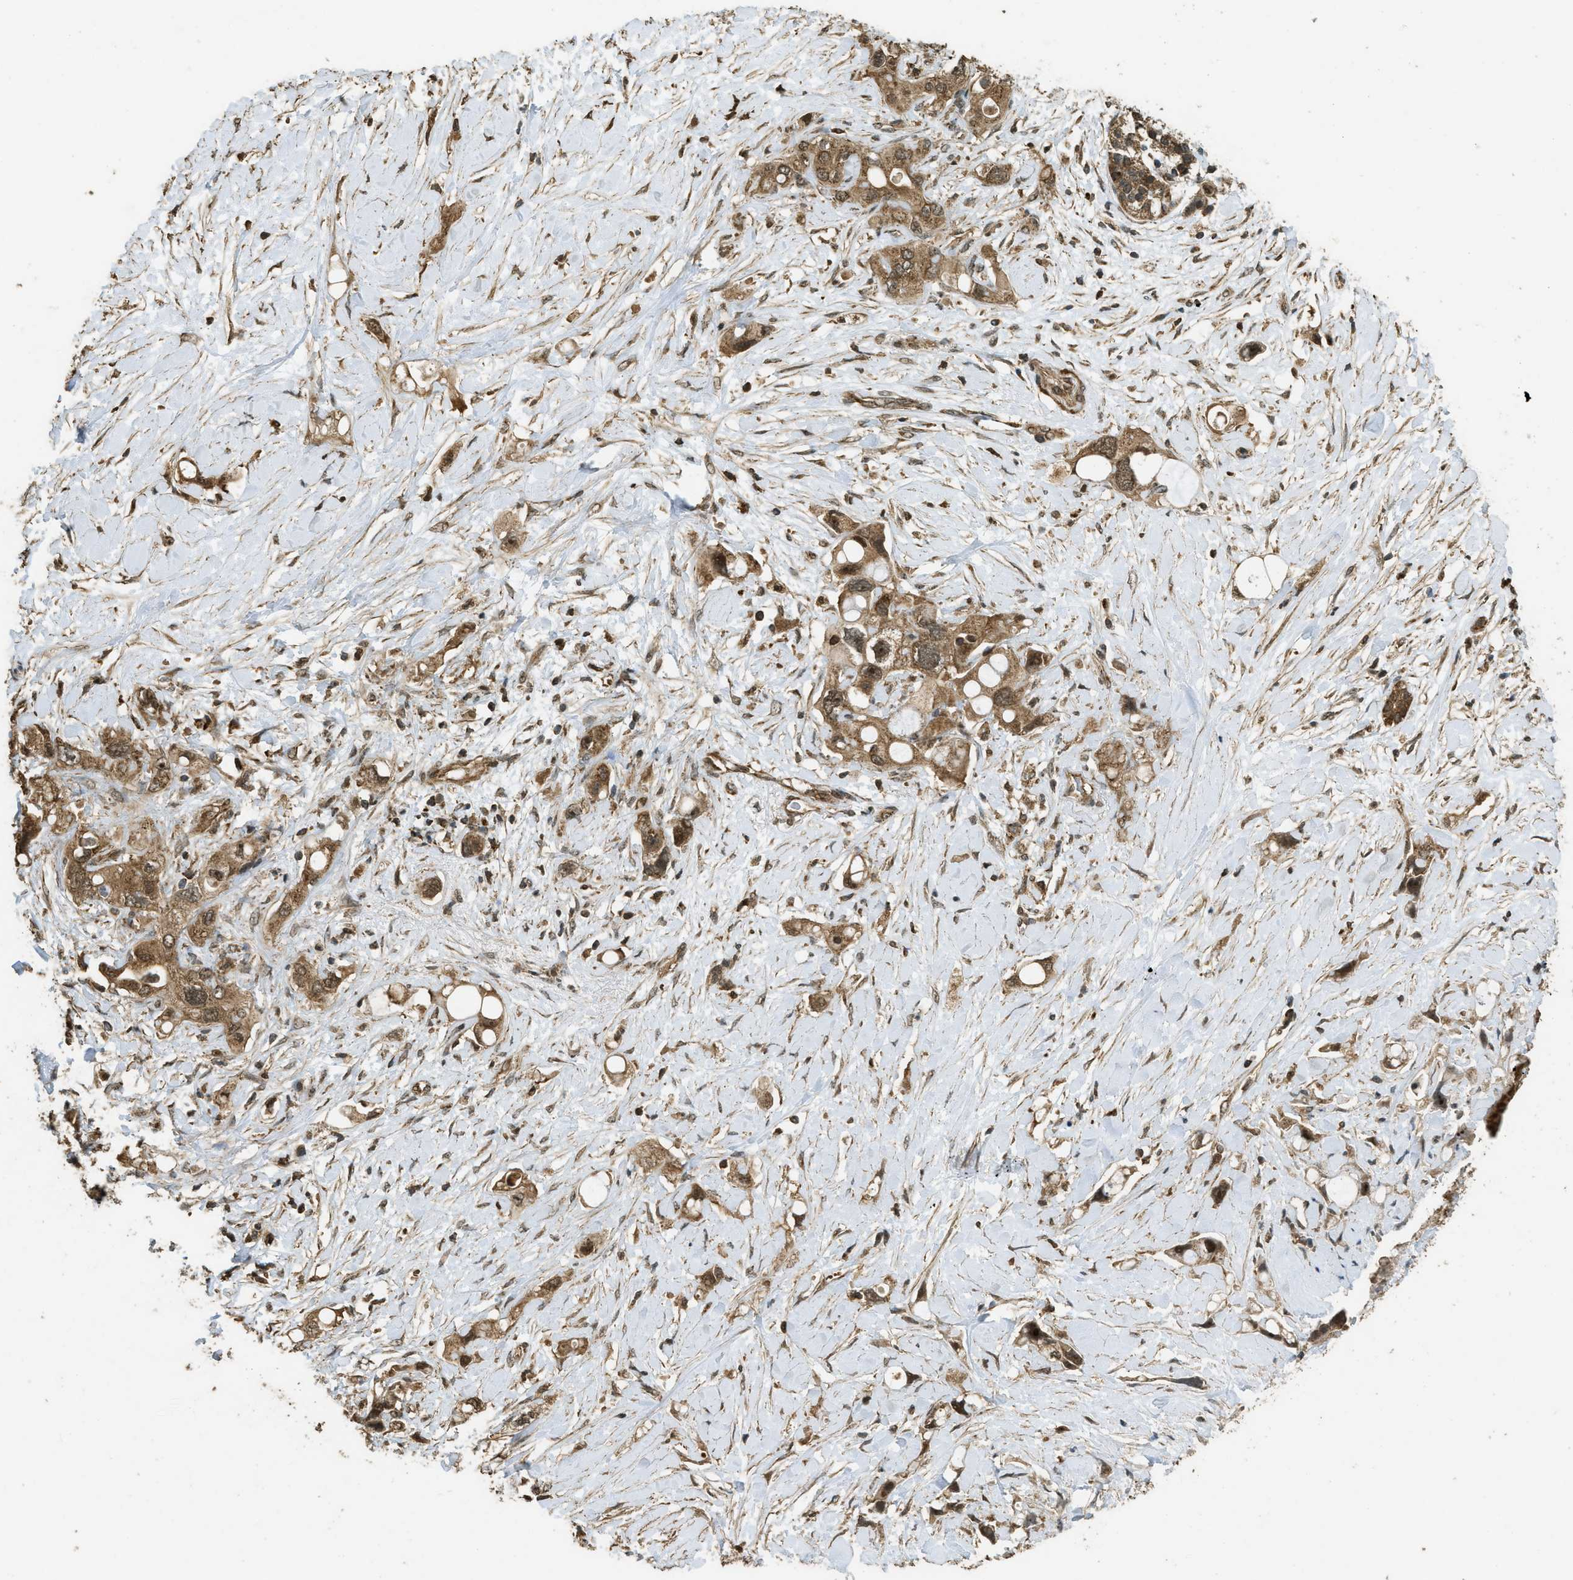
{"staining": {"intensity": "moderate", "quantity": ">75%", "location": "cytoplasmic/membranous,nuclear"}, "tissue": "pancreatic cancer", "cell_type": "Tumor cells", "image_type": "cancer", "snomed": [{"axis": "morphology", "description": "Adenocarcinoma, NOS"}, {"axis": "topography", "description": "Pancreas"}], "caption": "Moderate cytoplasmic/membranous and nuclear protein positivity is identified in about >75% of tumor cells in adenocarcinoma (pancreatic). Using DAB (3,3'-diaminobenzidine) (brown) and hematoxylin (blue) stains, captured at high magnification using brightfield microscopy.", "gene": "CTPS1", "patient": {"sex": "female", "age": 56}}